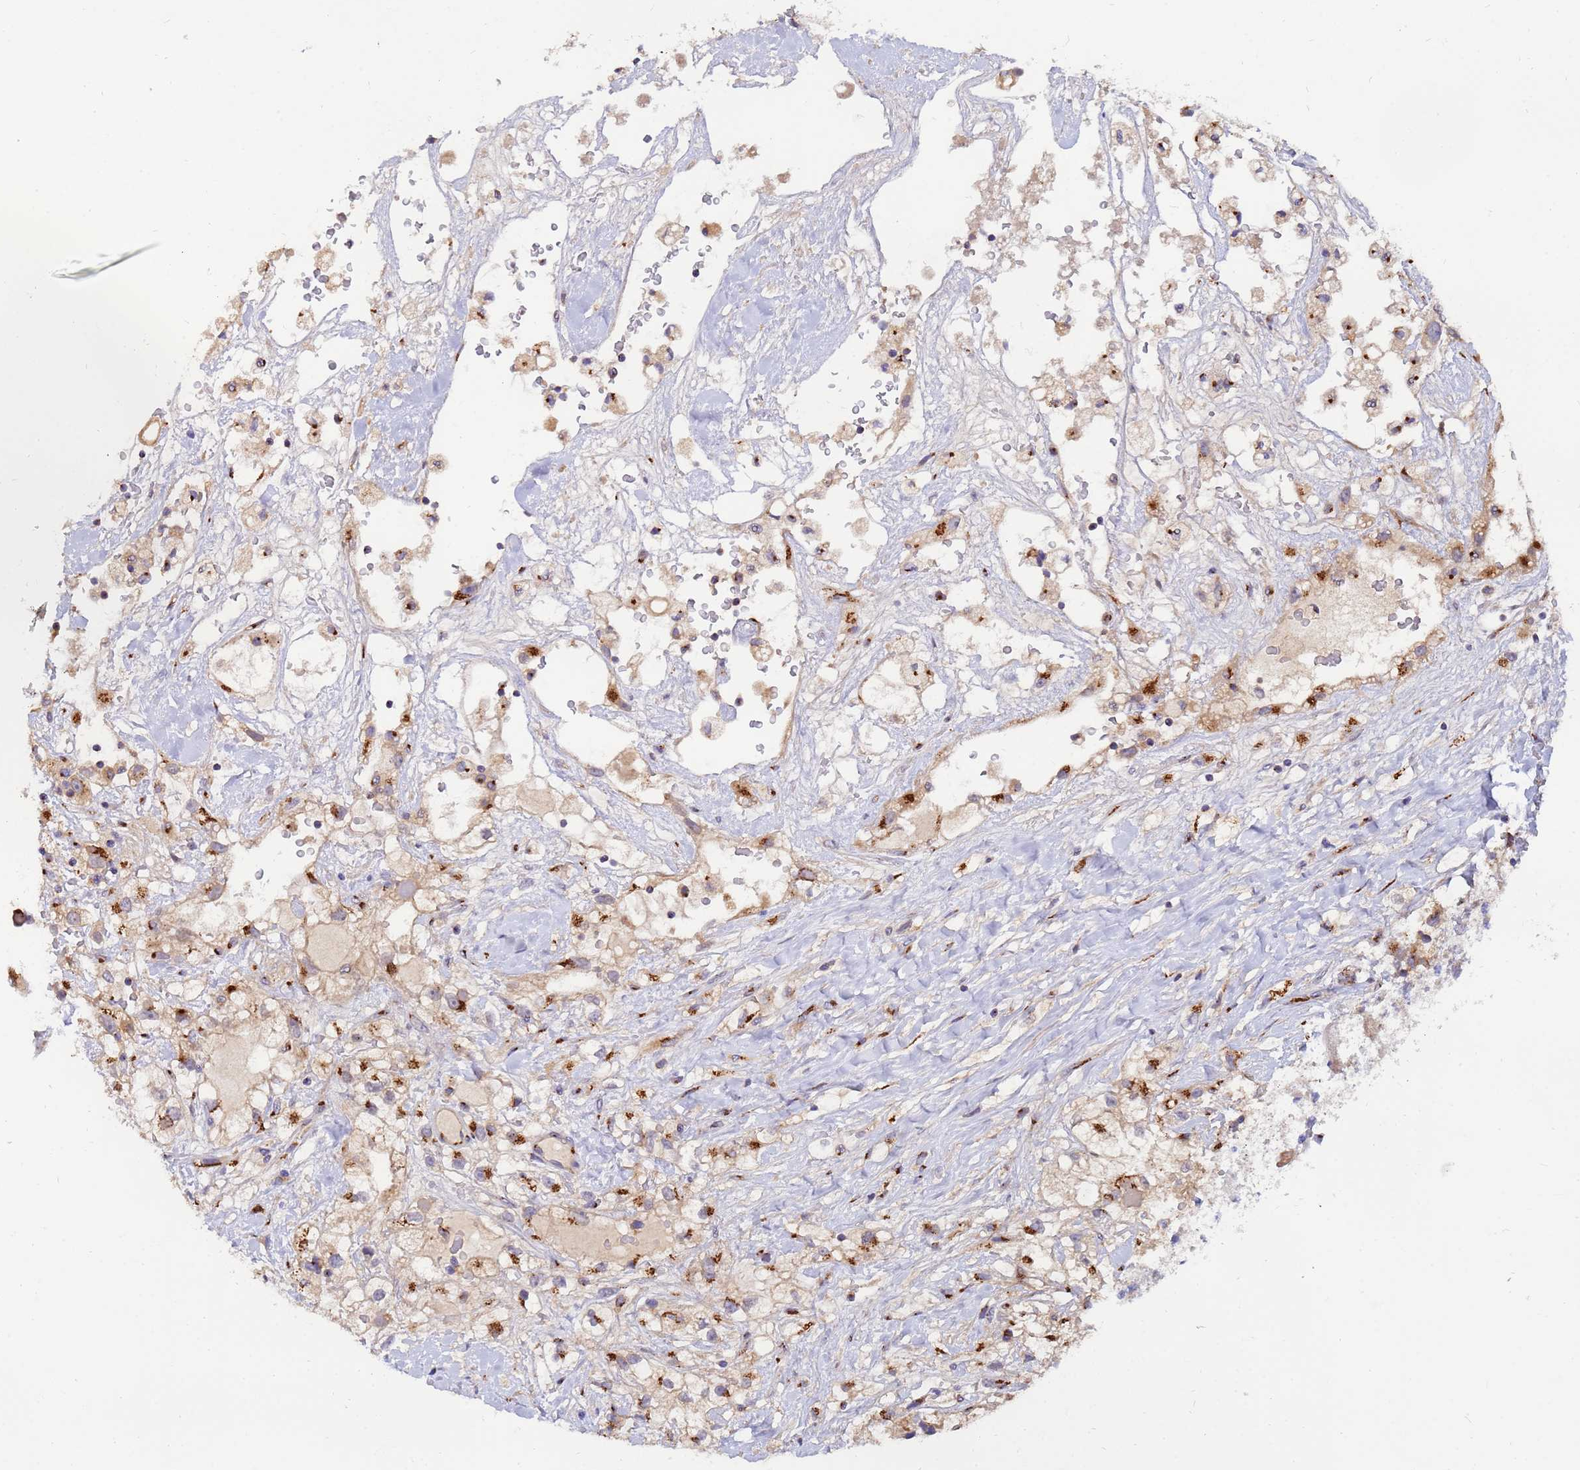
{"staining": {"intensity": "strong", "quantity": ">75%", "location": "cytoplasmic/membranous"}, "tissue": "renal cancer", "cell_type": "Tumor cells", "image_type": "cancer", "snomed": [{"axis": "morphology", "description": "Adenocarcinoma, NOS"}, {"axis": "topography", "description": "Kidney"}], "caption": "Immunohistochemical staining of adenocarcinoma (renal) demonstrates high levels of strong cytoplasmic/membranous protein positivity in about >75% of tumor cells. The staining was performed using DAB (3,3'-diaminobenzidine) to visualize the protein expression in brown, while the nuclei were stained in blue with hematoxylin (Magnification: 20x).", "gene": "HPS3", "patient": {"sex": "male", "age": 59}}